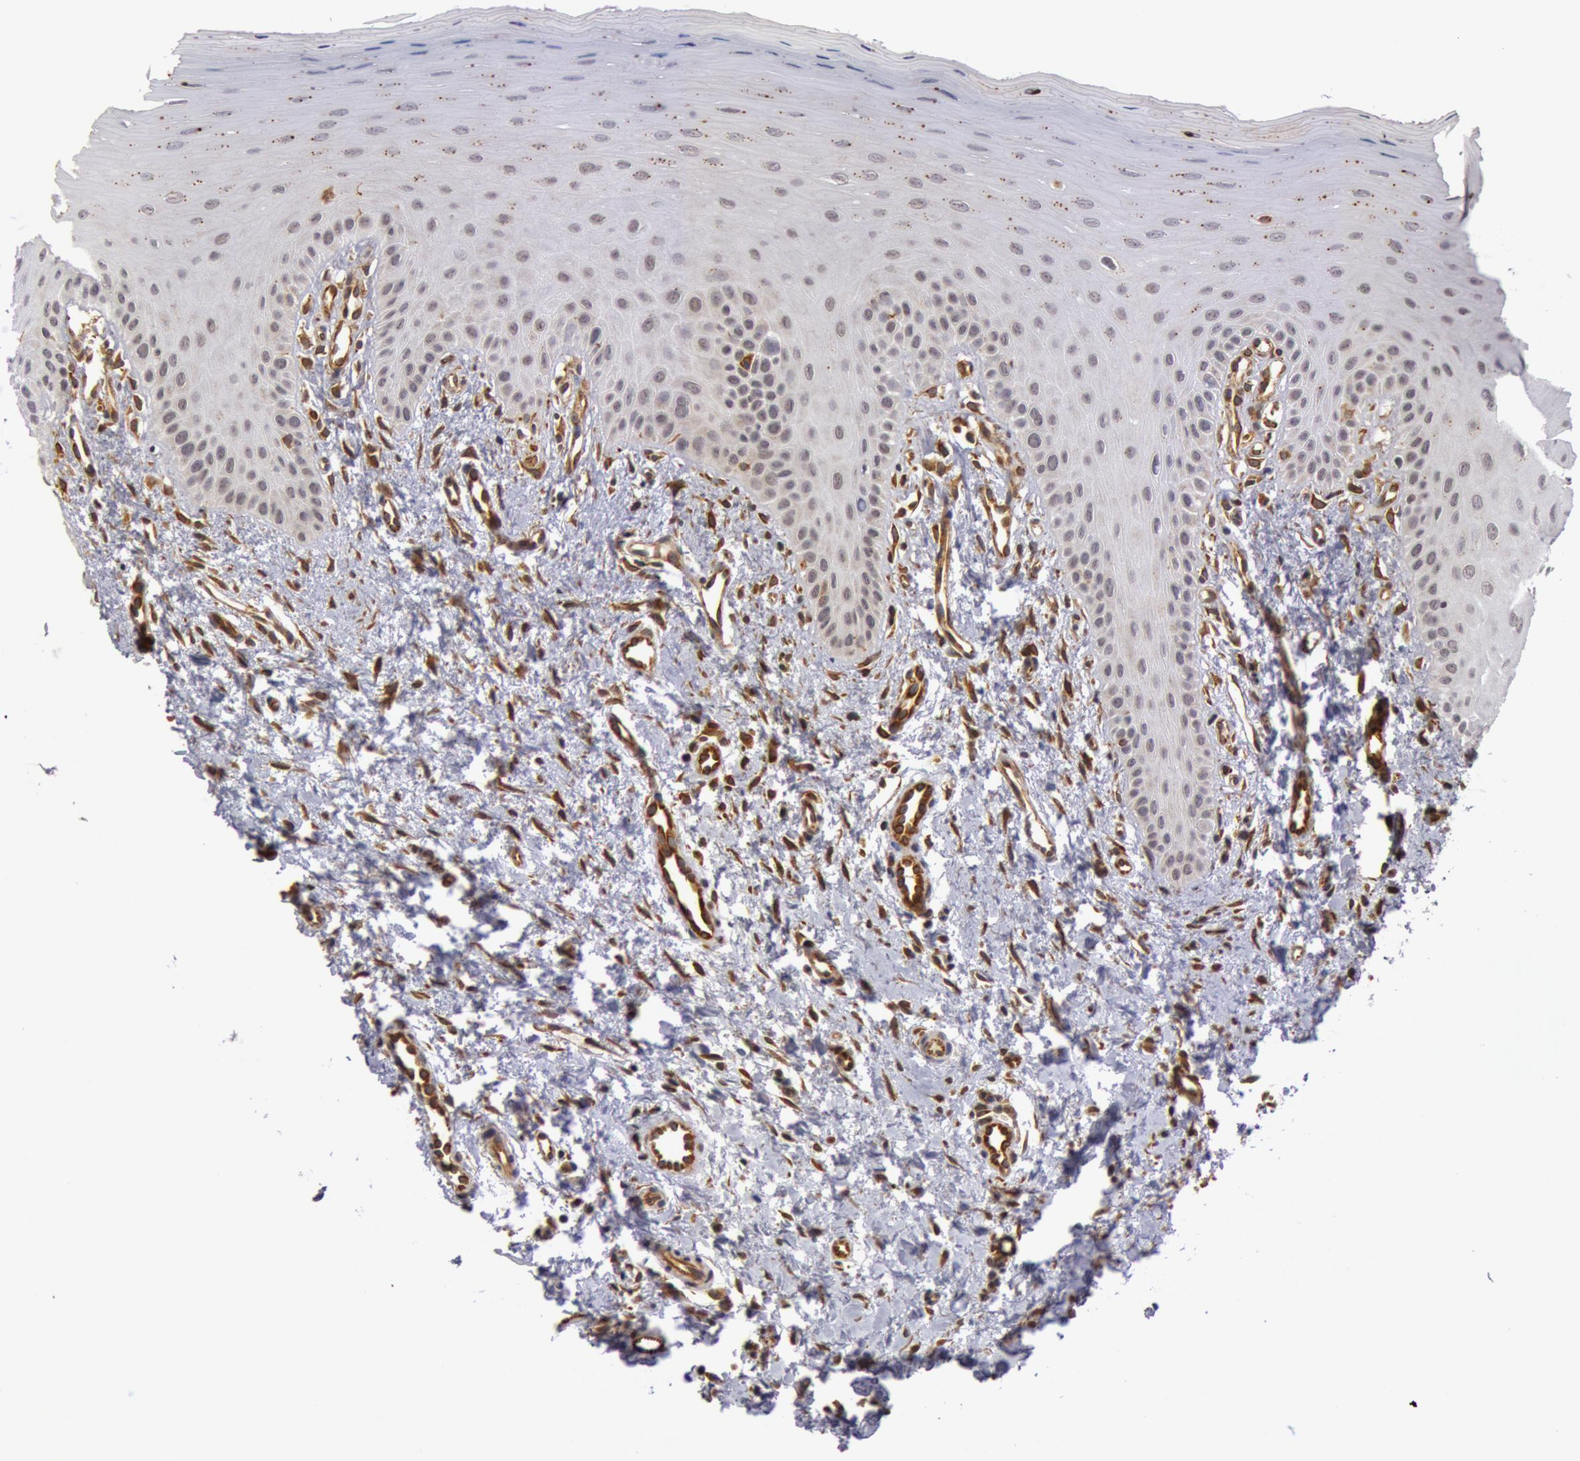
{"staining": {"intensity": "moderate", "quantity": "<25%", "location": "cytoplasmic/membranous"}, "tissue": "oral mucosa", "cell_type": "Squamous epithelial cells", "image_type": "normal", "snomed": [{"axis": "morphology", "description": "Normal tissue, NOS"}, {"axis": "topography", "description": "Oral tissue"}], "caption": "Oral mucosa stained with a brown dye demonstrates moderate cytoplasmic/membranous positive expression in approximately <25% of squamous epithelial cells.", "gene": "SYTL4", "patient": {"sex": "female", "age": 23}}